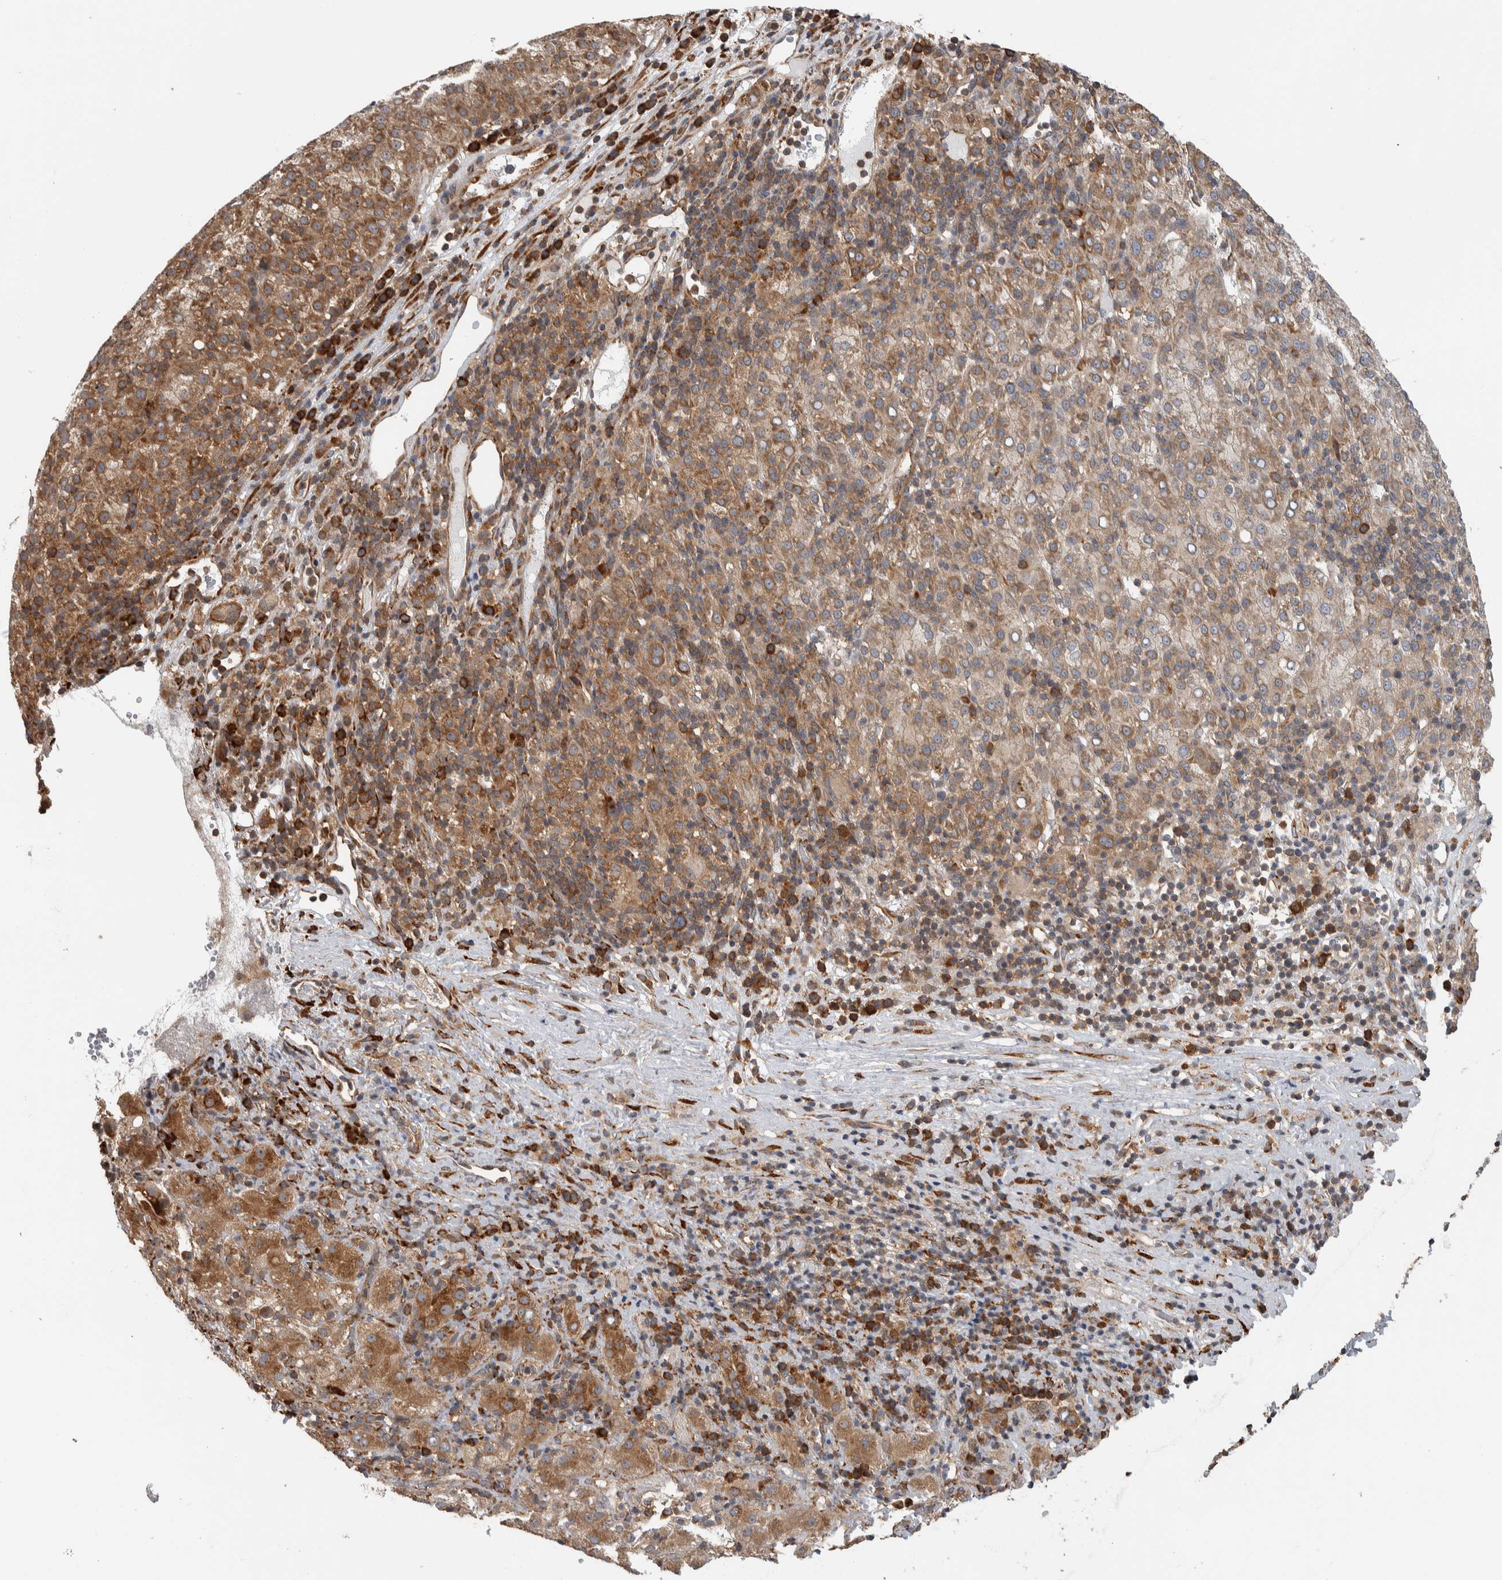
{"staining": {"intensity": "moderate", "quantity": ">75%", "location": "cytoplasmic/membranous"}, "tissue": "liver cancer", "cell_type": "Tumor cells", "image_type": "cancer", "snomed": [{"axis": "morphology", "description": "Carcinoma, Hepatocellular, NOS"}, {"axis": "topography", "description": "Liver"}], "caption": "About >75% of tumor cells in human hepatocellular carcinoma (liver) display moderate cytoplasmic/membranous protein expression as visualized by brown immunohistochemical staining.", "gene": "EIF3H", "patient": {"sex": "female", "age": 58}}